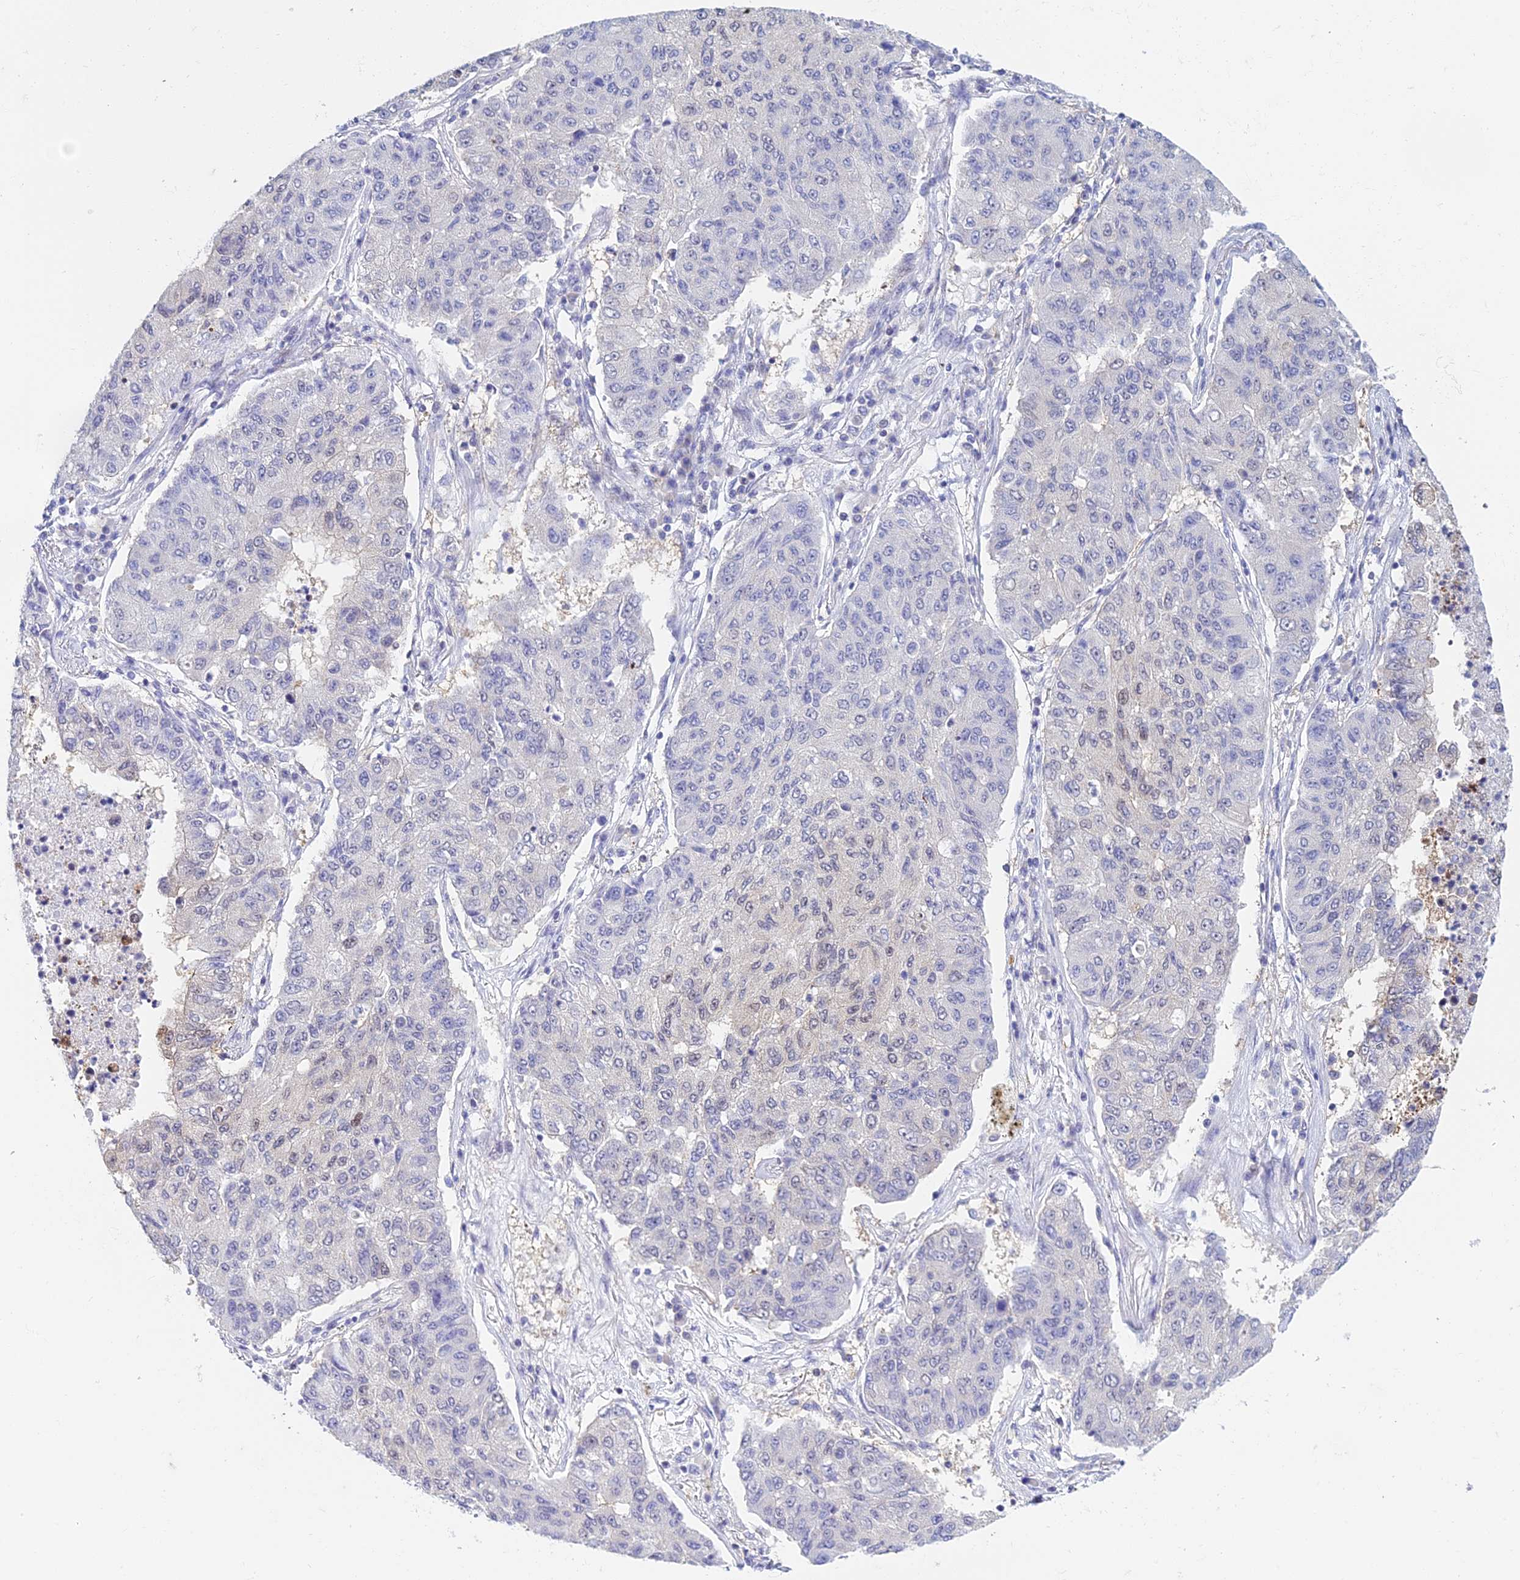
{"staining": {"intensity": "negative", "quantity": "none", "location": "none"}, "tissue": "lung cancer", "cell_type": "Tumor cells", "image_type": "cancer", "snomed": [{"axis": "morphology", "description": "Squamous cell carcinoma, NOS"}, {"axis": "topography", "description": "Lung"}], "caption": "Squamous cell carcinoma (lung) was stained to show a protein in brown. There is no significant staining in tumor cells. (Stains: DAB (3,3'-diaminobenzidine) immunohistochemistry with hematoxylin counter stain, Microscopy: brightfield microscopy at high magnification).", "gene": "ZMIZ1", "patient": {"sex": "male", "age": 74}}